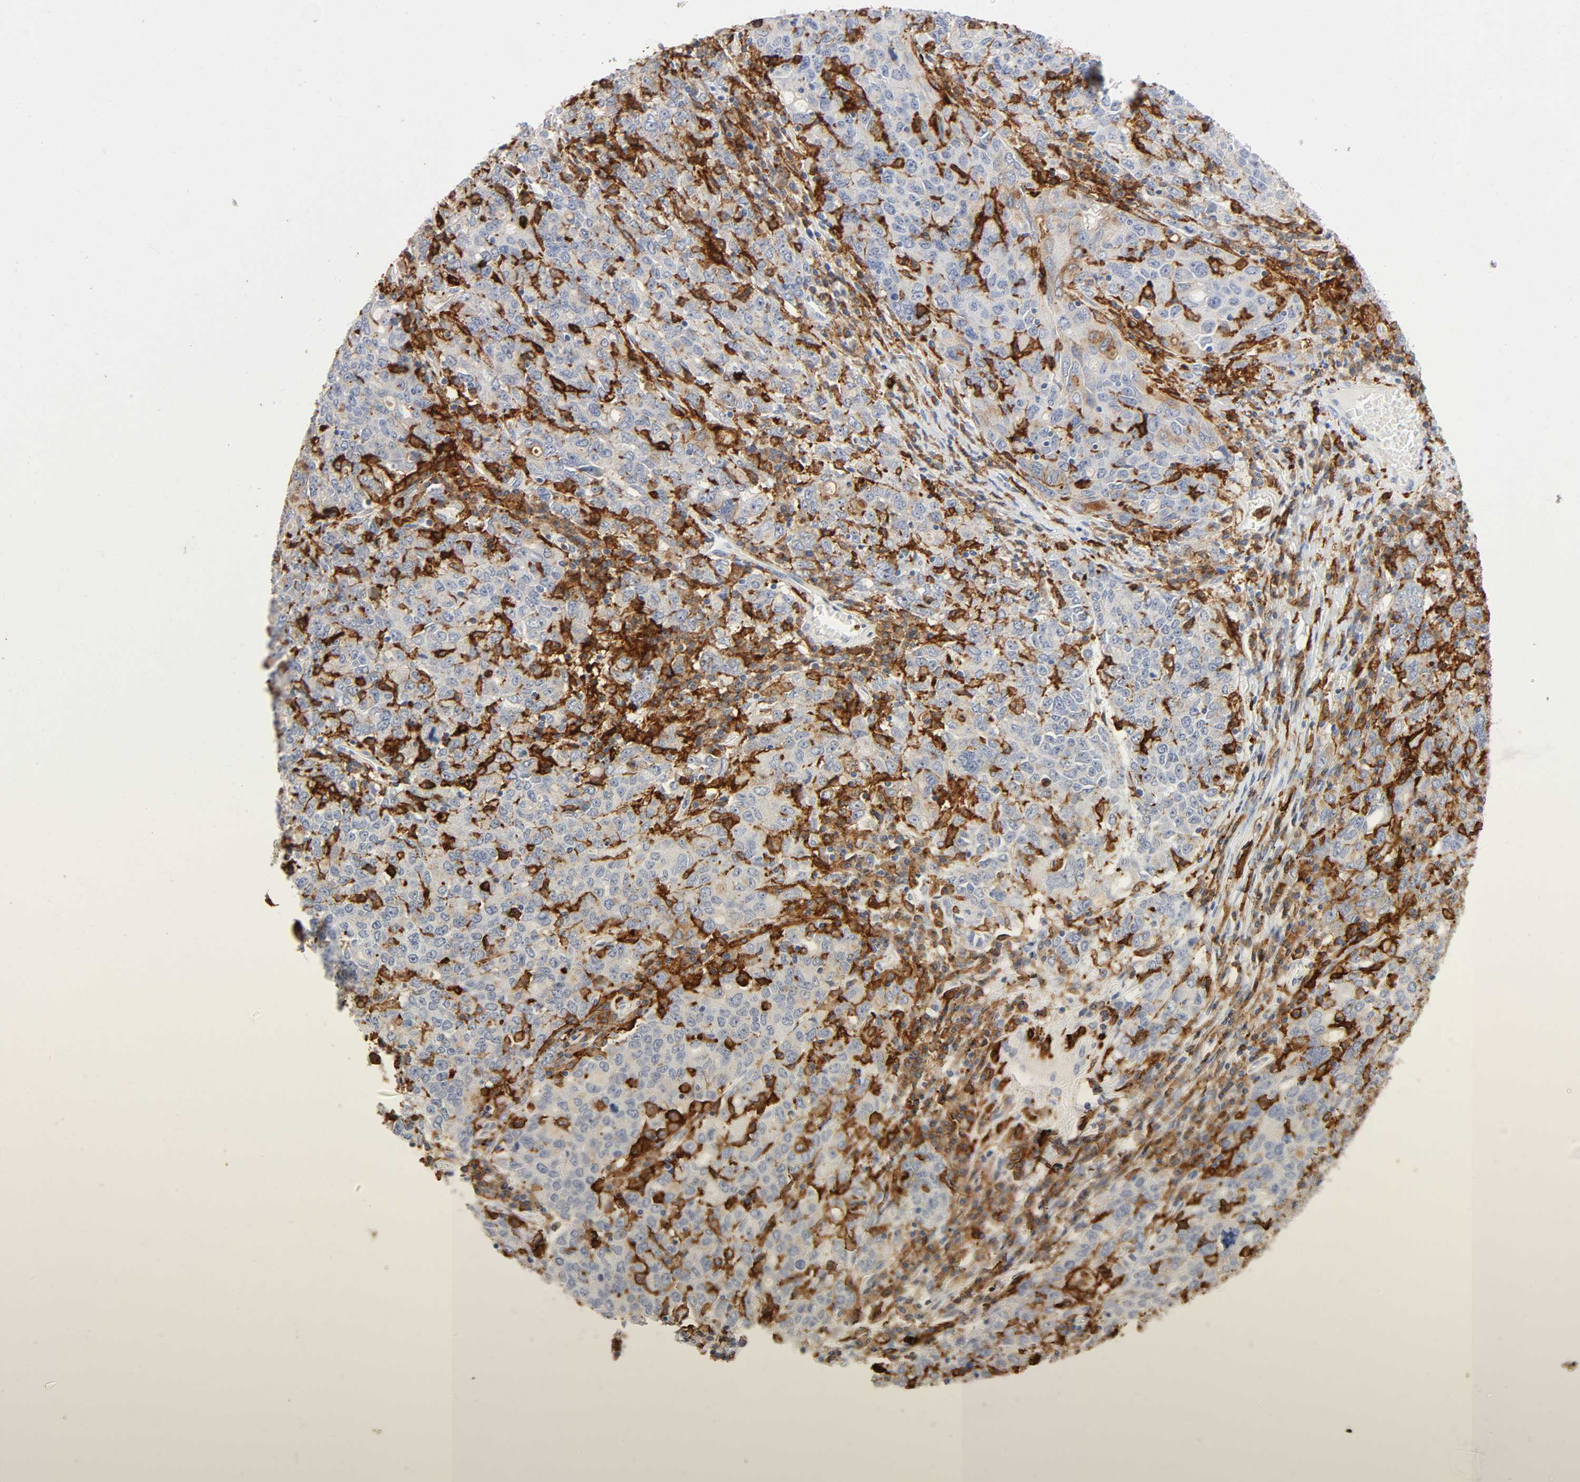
{"staining": {"intensity": "negative", "quantity": "none", "location": "none"}, "tissue": "ovarian cancer", "cell_type": "Tumor cells", "image_type": "cancer", "snomed": [{"axis": "morphology", "description": "Carcinoma, endometroid"}, {"axis": "topography", "description": "Ovary"}], "caption": "Immunohistochemical staining of ovarian cancer exhibits no significant positivity in tumor cells.", "gene": "LYN", "patient": {"sex": "female", "age": 62}}